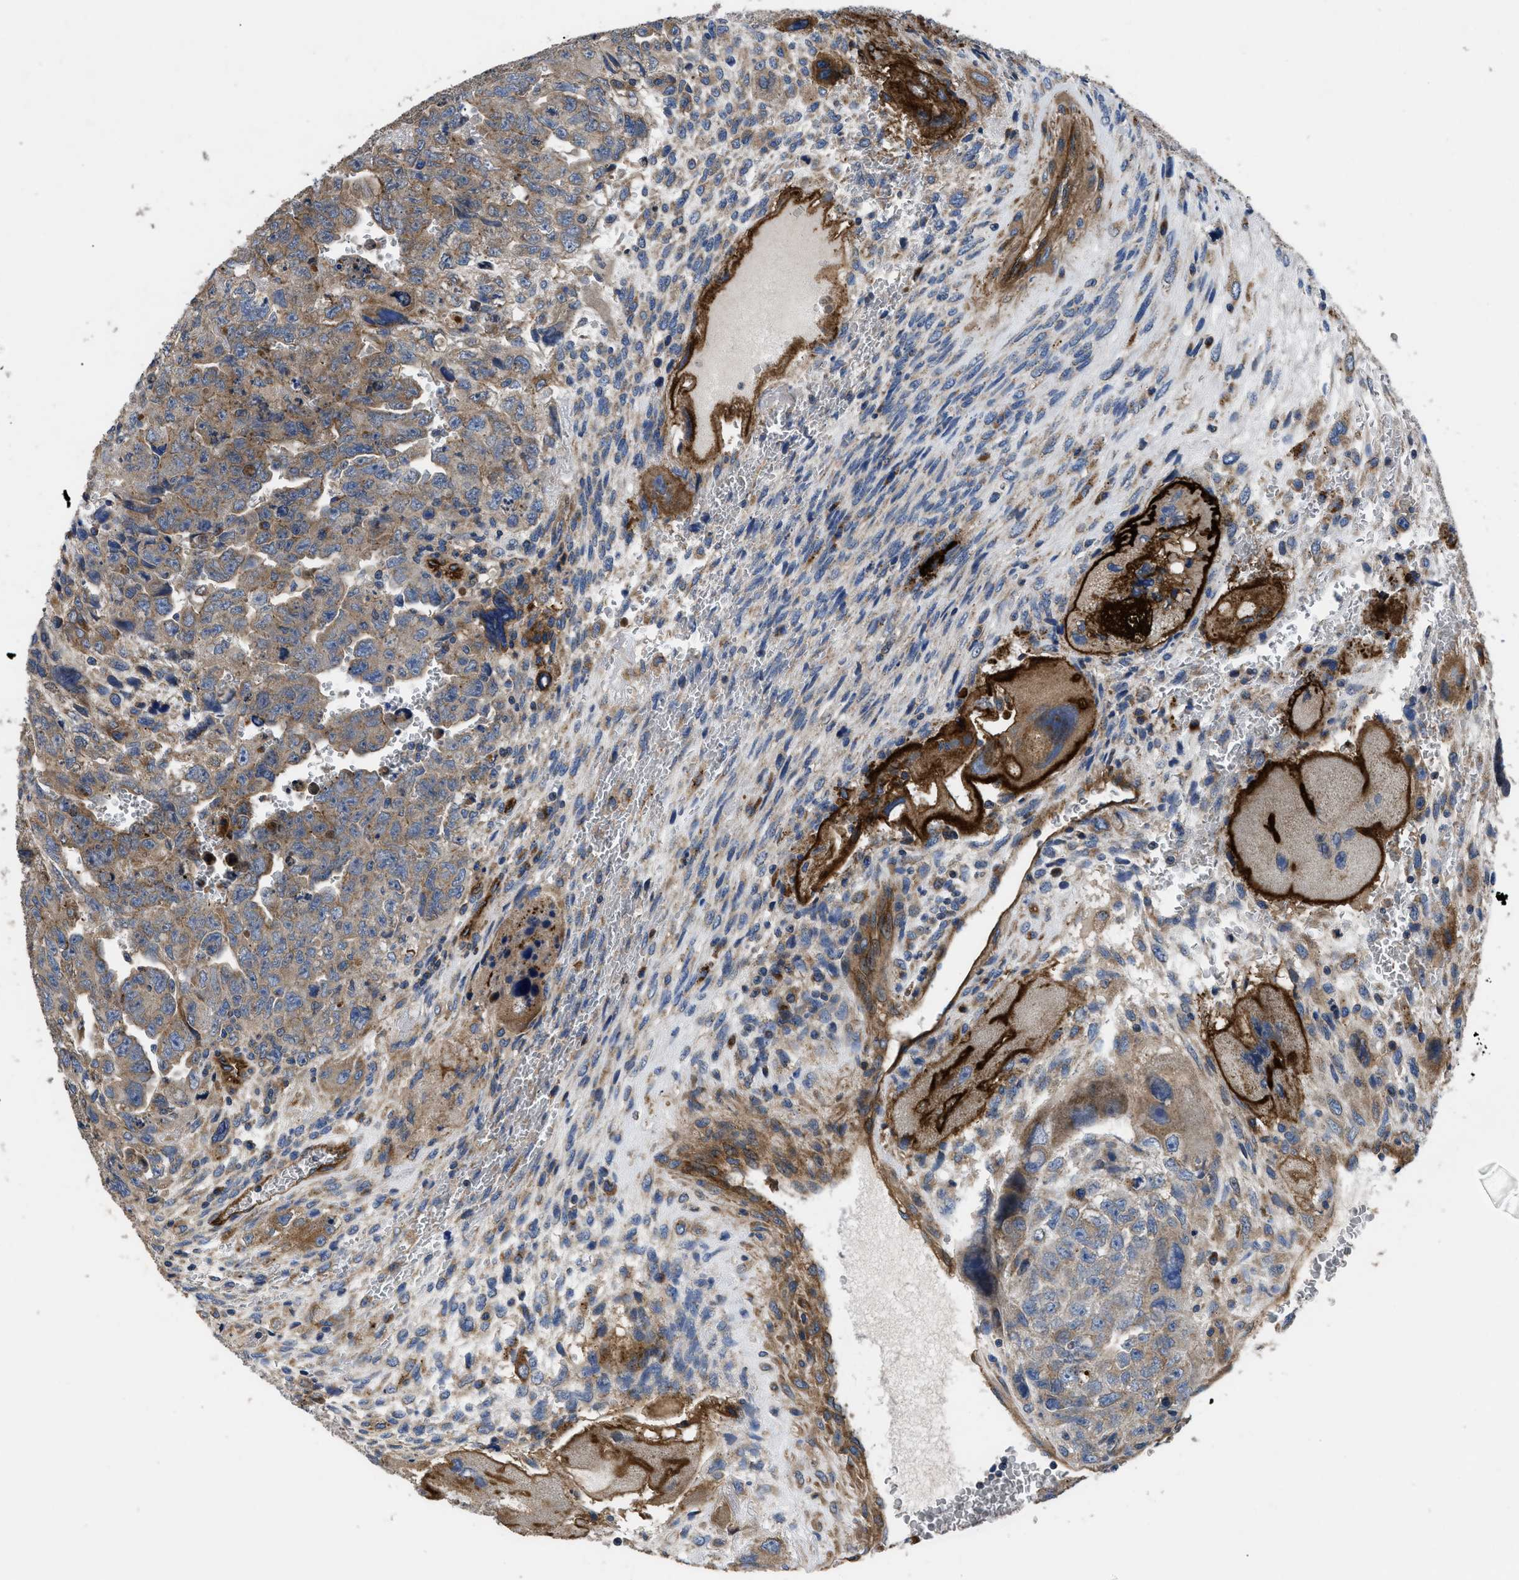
{"staining": {"intensity": "moderate", "quantity": ">75%", "location": "cytoplasmic/membranous"}, "tissue": "testis cancer", "cell_type": "Tumor cells", "image_type": "cancer", "snomed": [{"axis": "morphology", "description": "Carcinoma, Embryonal, NOS"}, {"axis": "topography", "description": "Testis"}], "caption": "The immunohistochemical stain shows moderate cytoplasmic/membranous expression in tumor cells of embryonal carcinoma (testis) tissue.", "gene": "NT5E", "patient": {"sex": "male", "age": 28}}